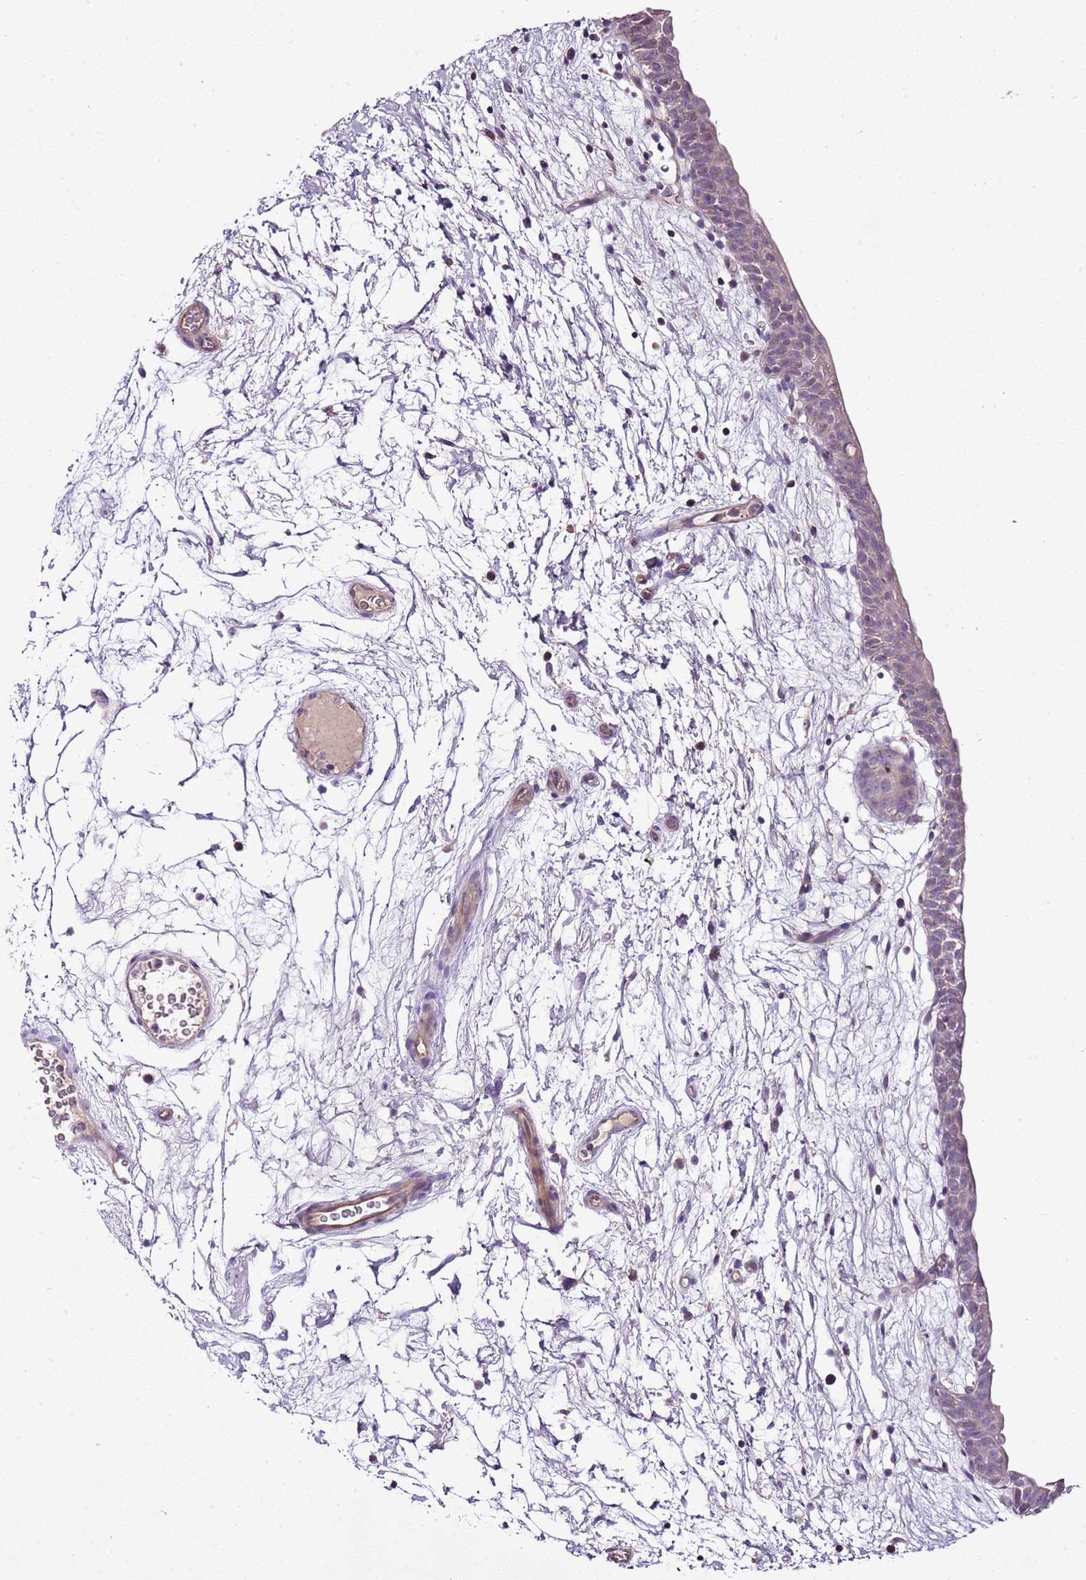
{"staining": {"intensity": "negative", "quantity": "none", "location": "none"}, "tissue": "urinary bladder", "cell_type": "Urothelial cells", "image_type": "normal", "snomed": [{"axis": "morphology", "description": "Normal tissue, NOS"}, {"axis": "topography", "description": "Urinary bladder"}], "caption": "Urothelial cells are negative for brown protein staining in benign urinary bladder. The staining was performed using DAB (3,3'-diaminobenzidine) to visualize the protein expression in brown, while the nuclei were stained in blue with hematoxylin (Magnification: 20x).", "gene": "CMKLR1", "patient": {"sex": "male", "age": 83}}